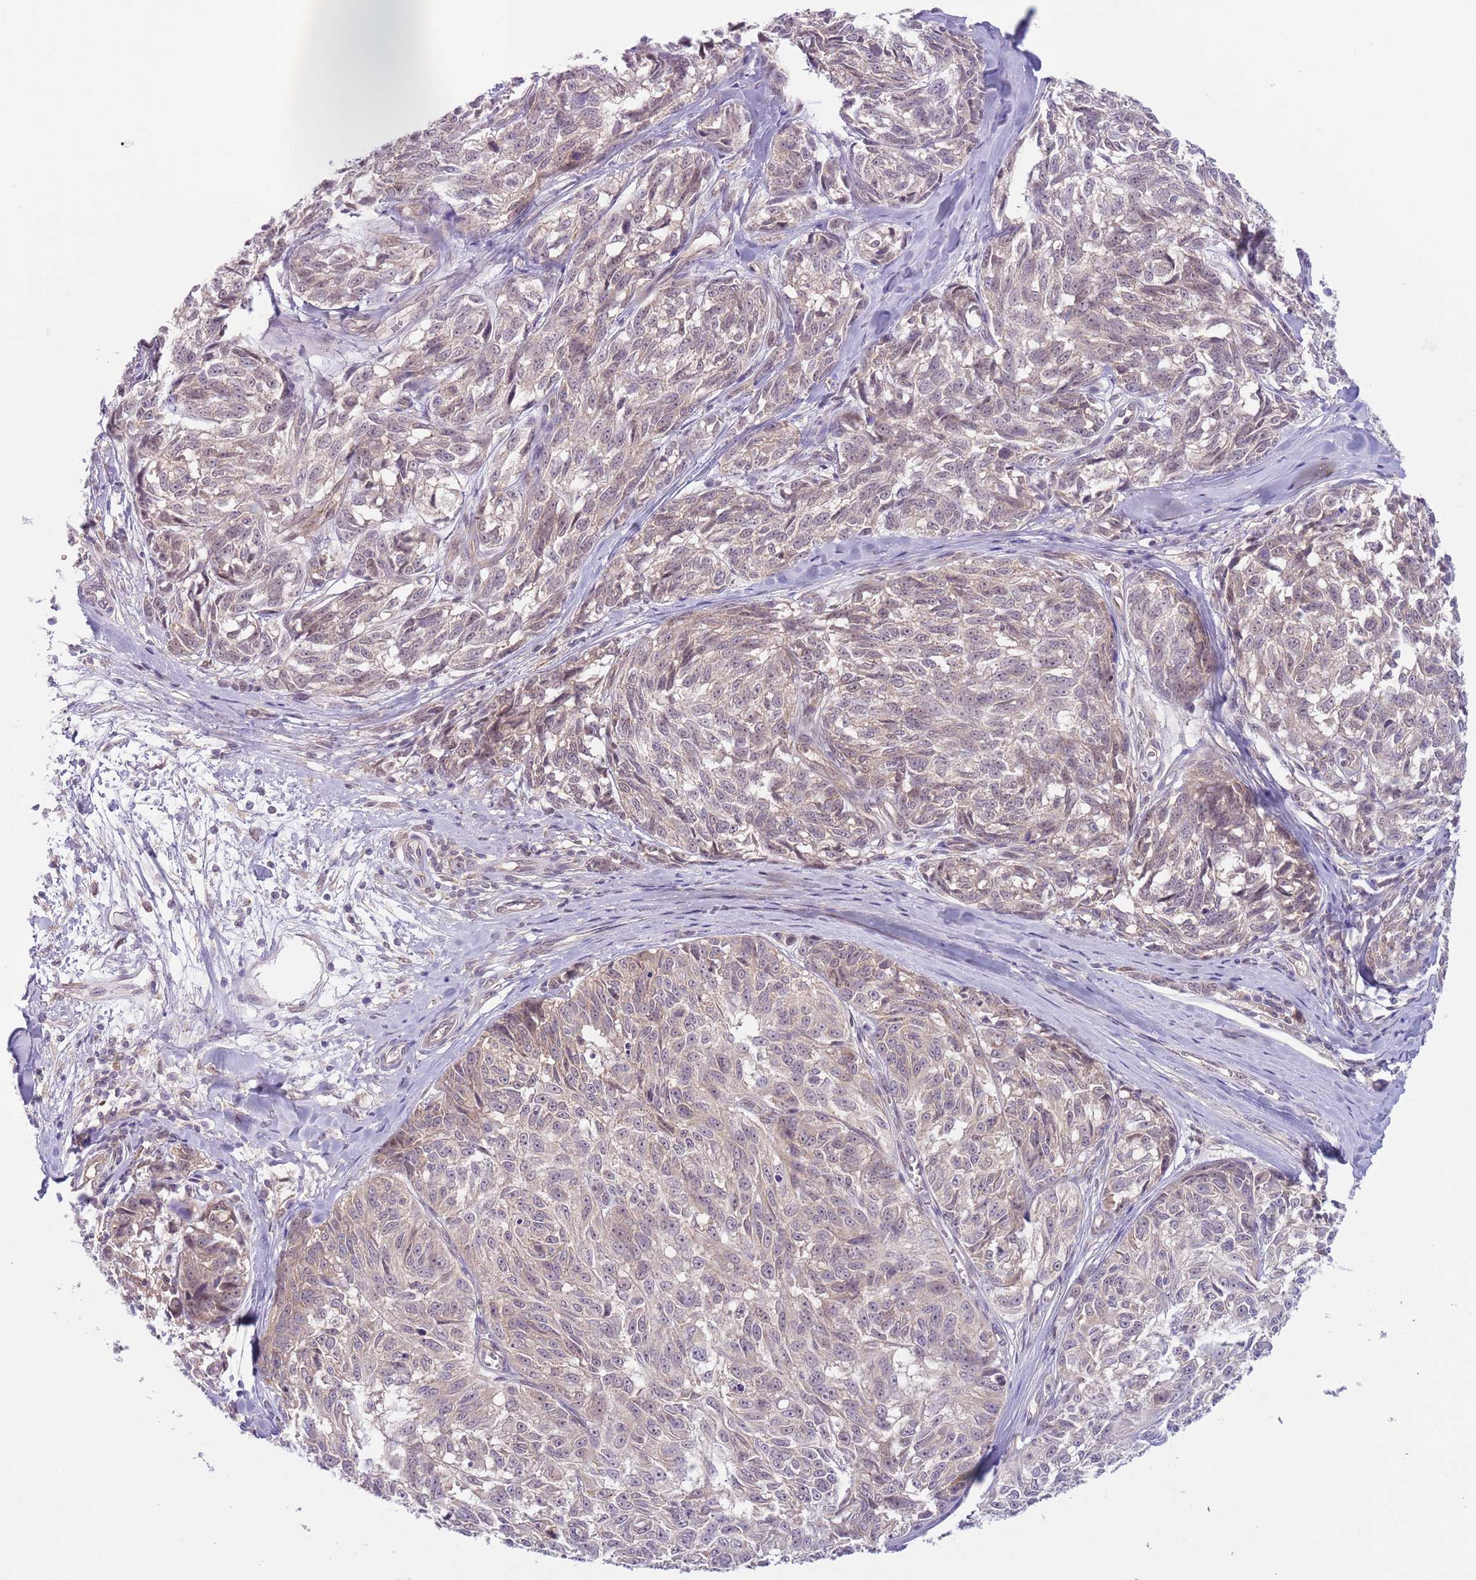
{"staining": {"intensity": "weak", "quantity": "<25%", "location": "cytoplasmic/membranous"}, "tissue": "melanoma", "cell_type": "Tumor cells", "image_type": "cancer", "snomed": [{"axis": "morphology", "description": "Normal tissue, NOS"}, {"axis": "morphology", "description": "Malignant melanoma, NOS"}, {"axis": "topography", "description": "Skin"}], "caption": "The IHC histopathology image has no significant expression in tumor cells of malignant melanoma tissue. Brightfield microscopy of immunohistochemistry (IHC) stained with DAB (brown) and hematoxylin (blue), captured at high magnification.", "gene": "COPE", "patient": {"sex": "female", "age": 64}}